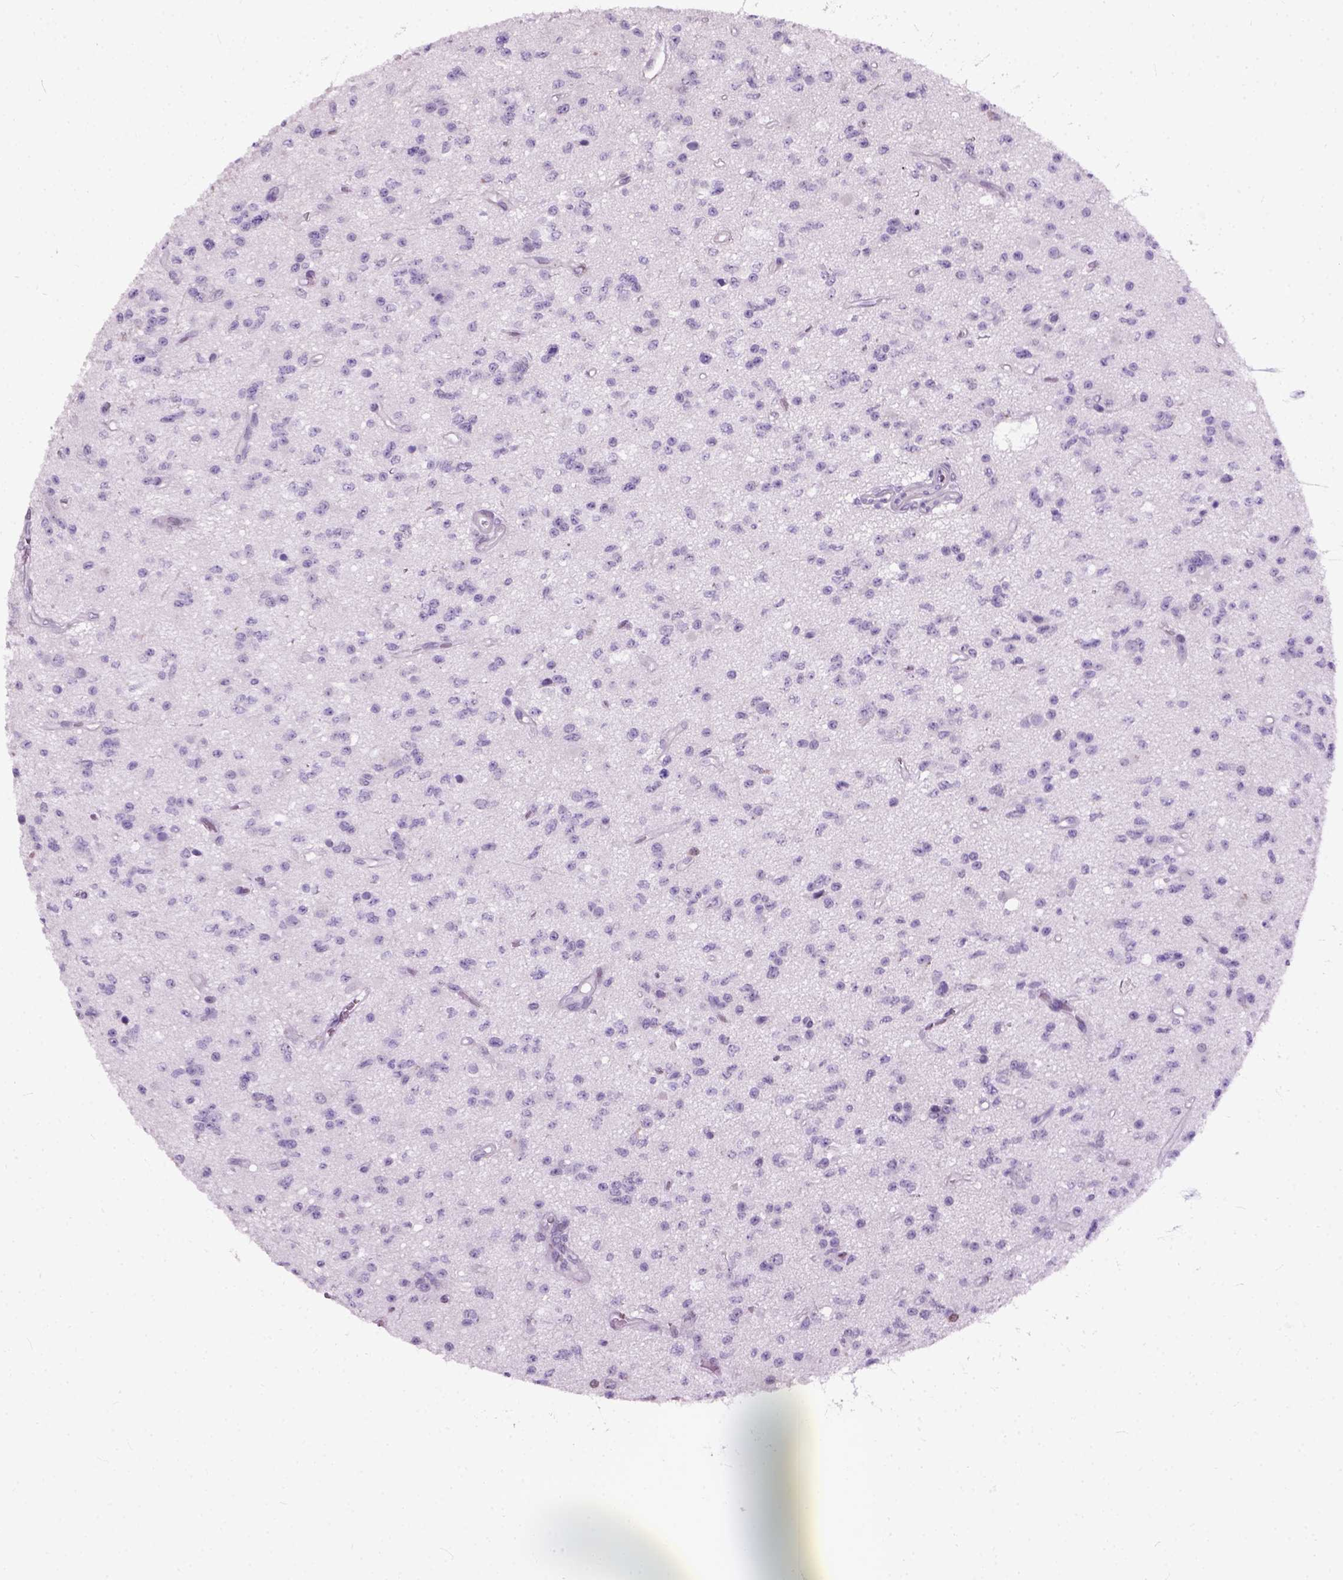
{"staining": {"intensity": "negative", "quantity": "none", "location": "none"}, "tissue": "glioma", "cell_type": "Tumor cells", "image_type": "cancer", "snomed": [{"axis": "morphology", "description": "Glioma, malignant, Low grade"}, {"axis": "topography", "description": "Brain"}], "caption": "A high-resolution photomicrograph shows immunohistochemistry staining of malignant low-grade glioma, which demonstrates no significant expression in tumor cells.", "gene": "AXDND1", "patient": {"sex": "female", "age": 45}}